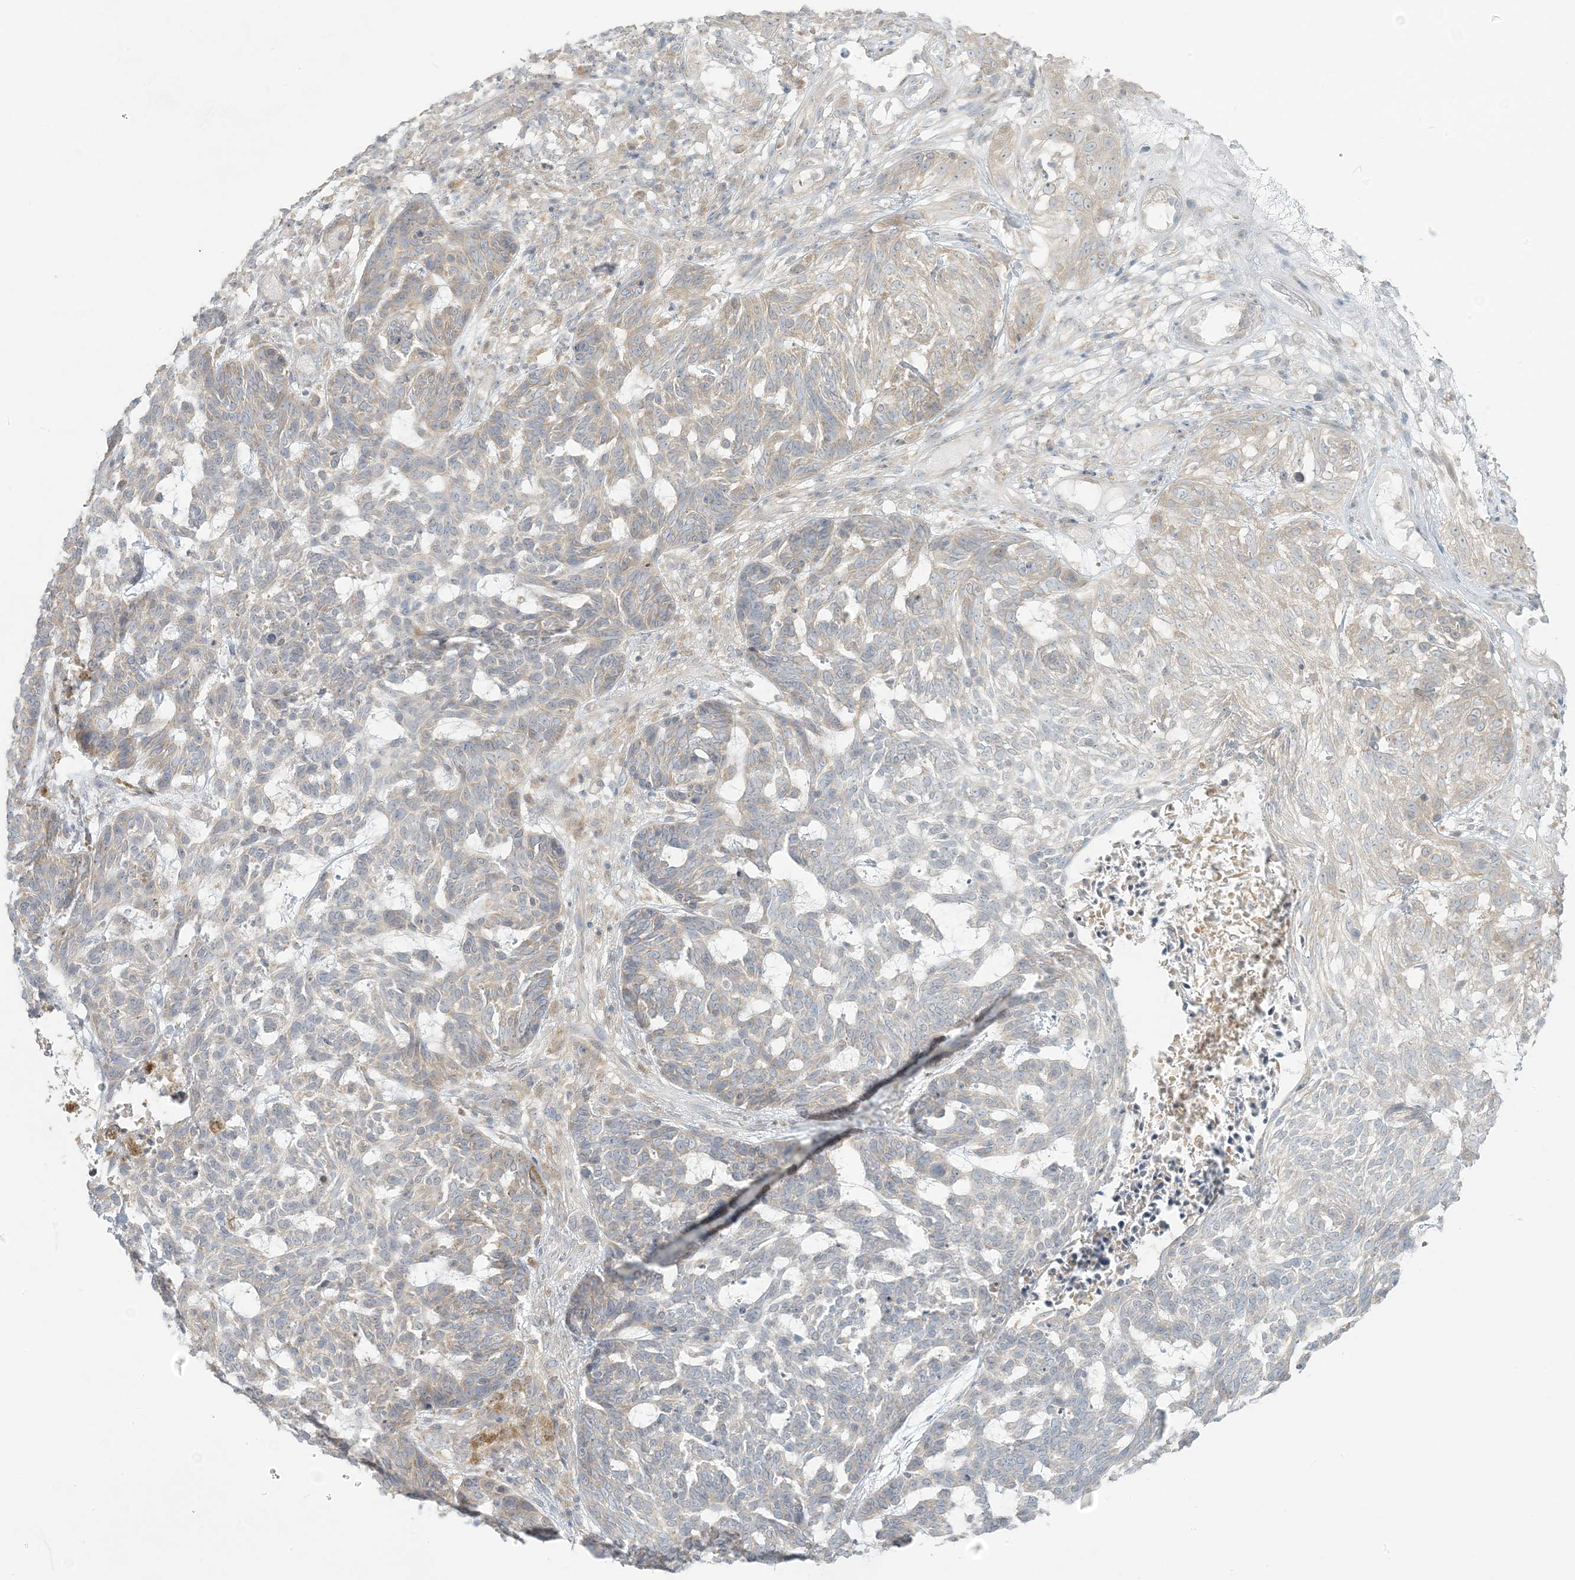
{"staining": {"intensity": "weak", "quantity": "<25%", "location": "cytoplasmic/membranous"}, "tissue": "skin cancer", "cell_type": "Tumor cells", "image_type": "cancer", "snomed": [{"axis": "morphology", "description": "Basal cell carcinoma"}, {"axis": "topography", "description": "Skin"}], "caption": "A high-resolution micrograph shows immunohistochemistry staining of skin cancer, which displays no significant staining in tumor cells. (DAB IHC, high magnification).", "gene": "EEFSEC", "patient": {"sex": "male", "age": 85}}